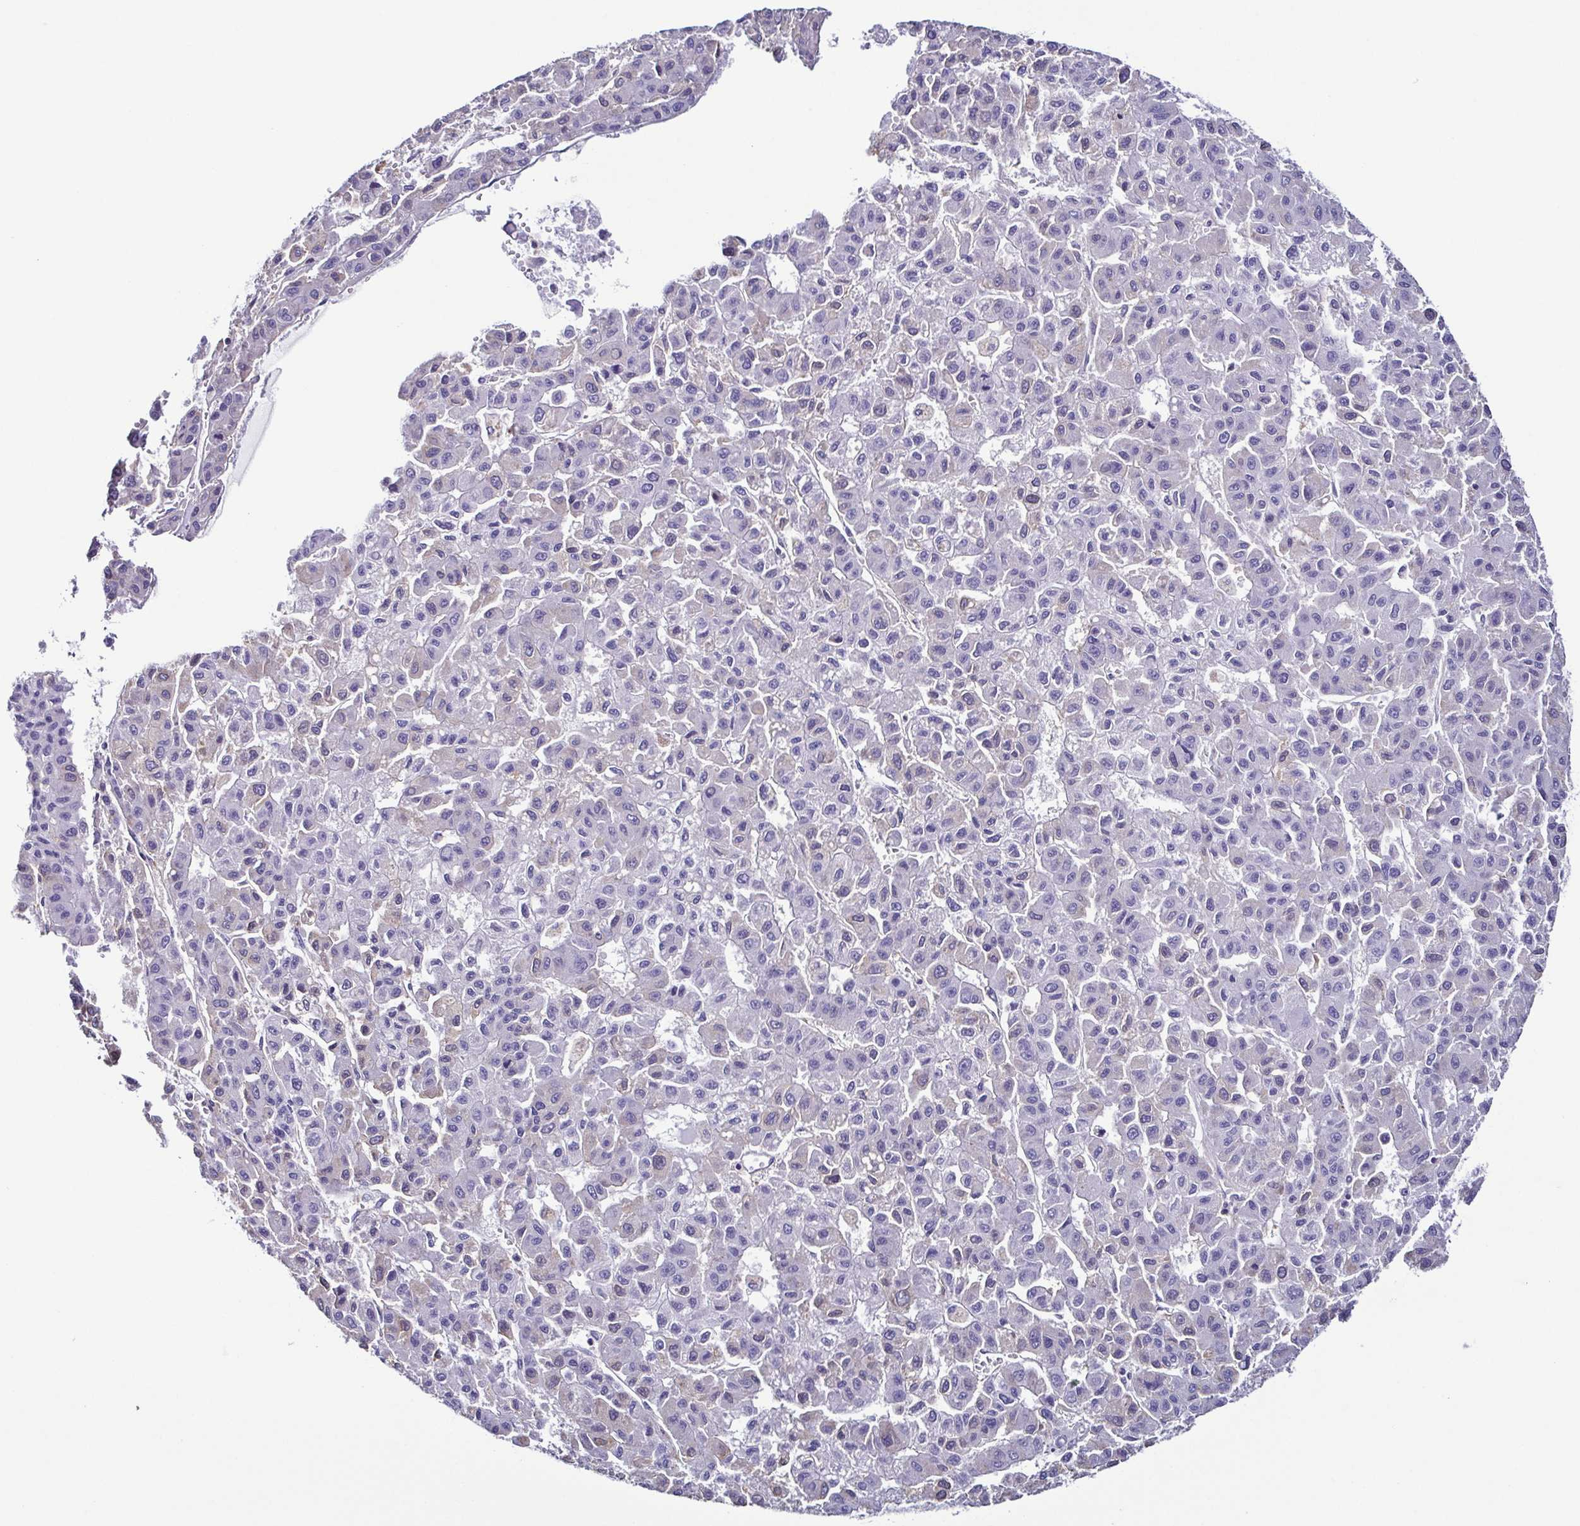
{"staining": {"intensity": "negative", "quantity": "none", "location": "none"}, "tissue": "liver cancer", "cell_type": "Tumor cells", "image_type": "cancer", "snomed": [{"axis": "morphology", "description": "Carcinoma, Hepatocellular, NOS"}, {"axis": "topography", "description": "Liver"}], "caption": "This is a image of immunohistochemistry staining of liver cancer (hepatocellular carcinoma), which shows no positivity in tumor cells.", "gene": "TNNT2", "patient": {"sex": "male", "age": 70}}